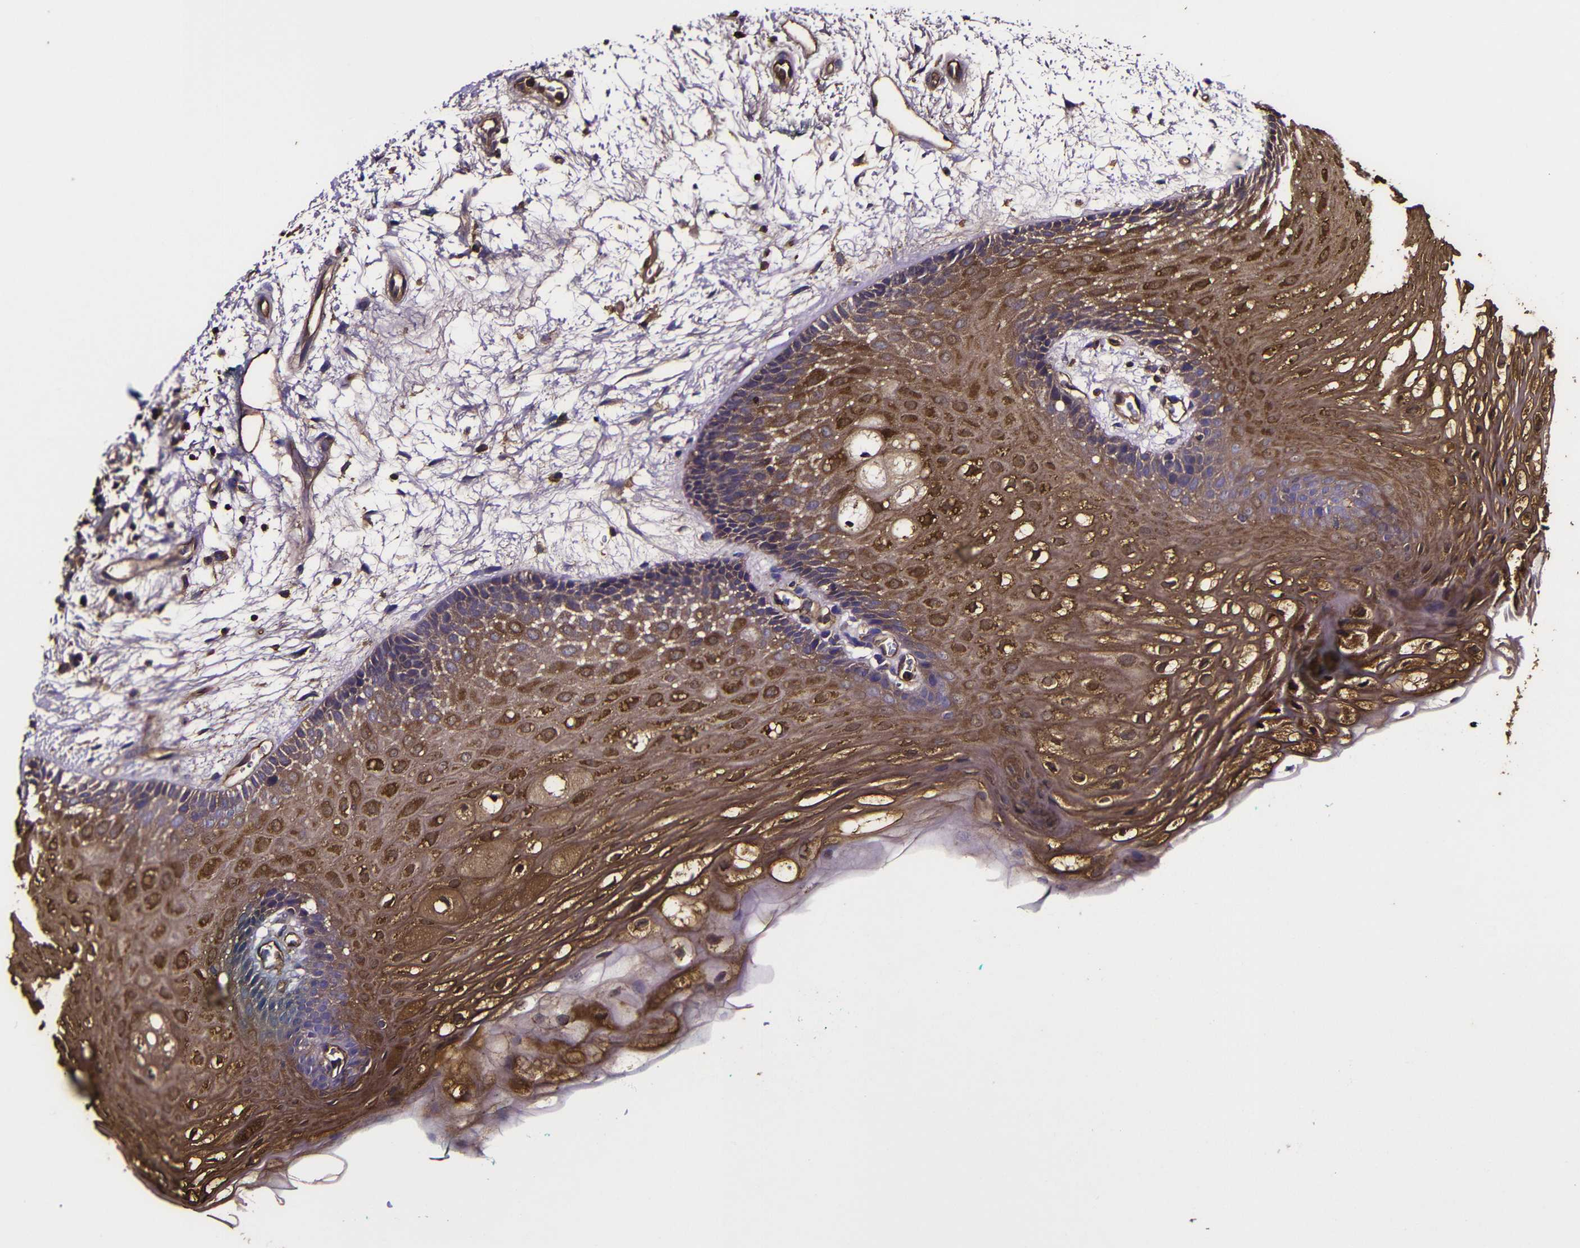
{"staining": {"intensity": "moderate", "quantity": "25%-75%", "location": "cytoplasmic/membranous,nuclear"}, "tissue": "oral mucosa", "cell_type": "Squamous epithelial cells", "image_type": "normal", "snomed": [{"axis": "morphology", "description": "Normal tissue, NOS"}, {"axis": "topography", "description": "Skeletal muscle"}, {"axis": "topography", "description": "Oral tissue"}, {"axis": "topography", "description": "Peripheral nerve tissue"}], "caption": "Immunohistochemistry (IHC) staining of benign oral mucosa, which exhibits medium levels of moderate cytoplasmic/membranous,nuclear staining in about 25%-75% of squamous epithelial cells indicating moderate cytoplasmic/membranous,nuclear protein expression. The staining was performed using DAB (3,3'-diaminobenzidine) (brown) for protein detection and nuclei were counterstained in hematoxylin (blue).", "gene": "MSN", "patient": {"sex": "female", "age": 84}}